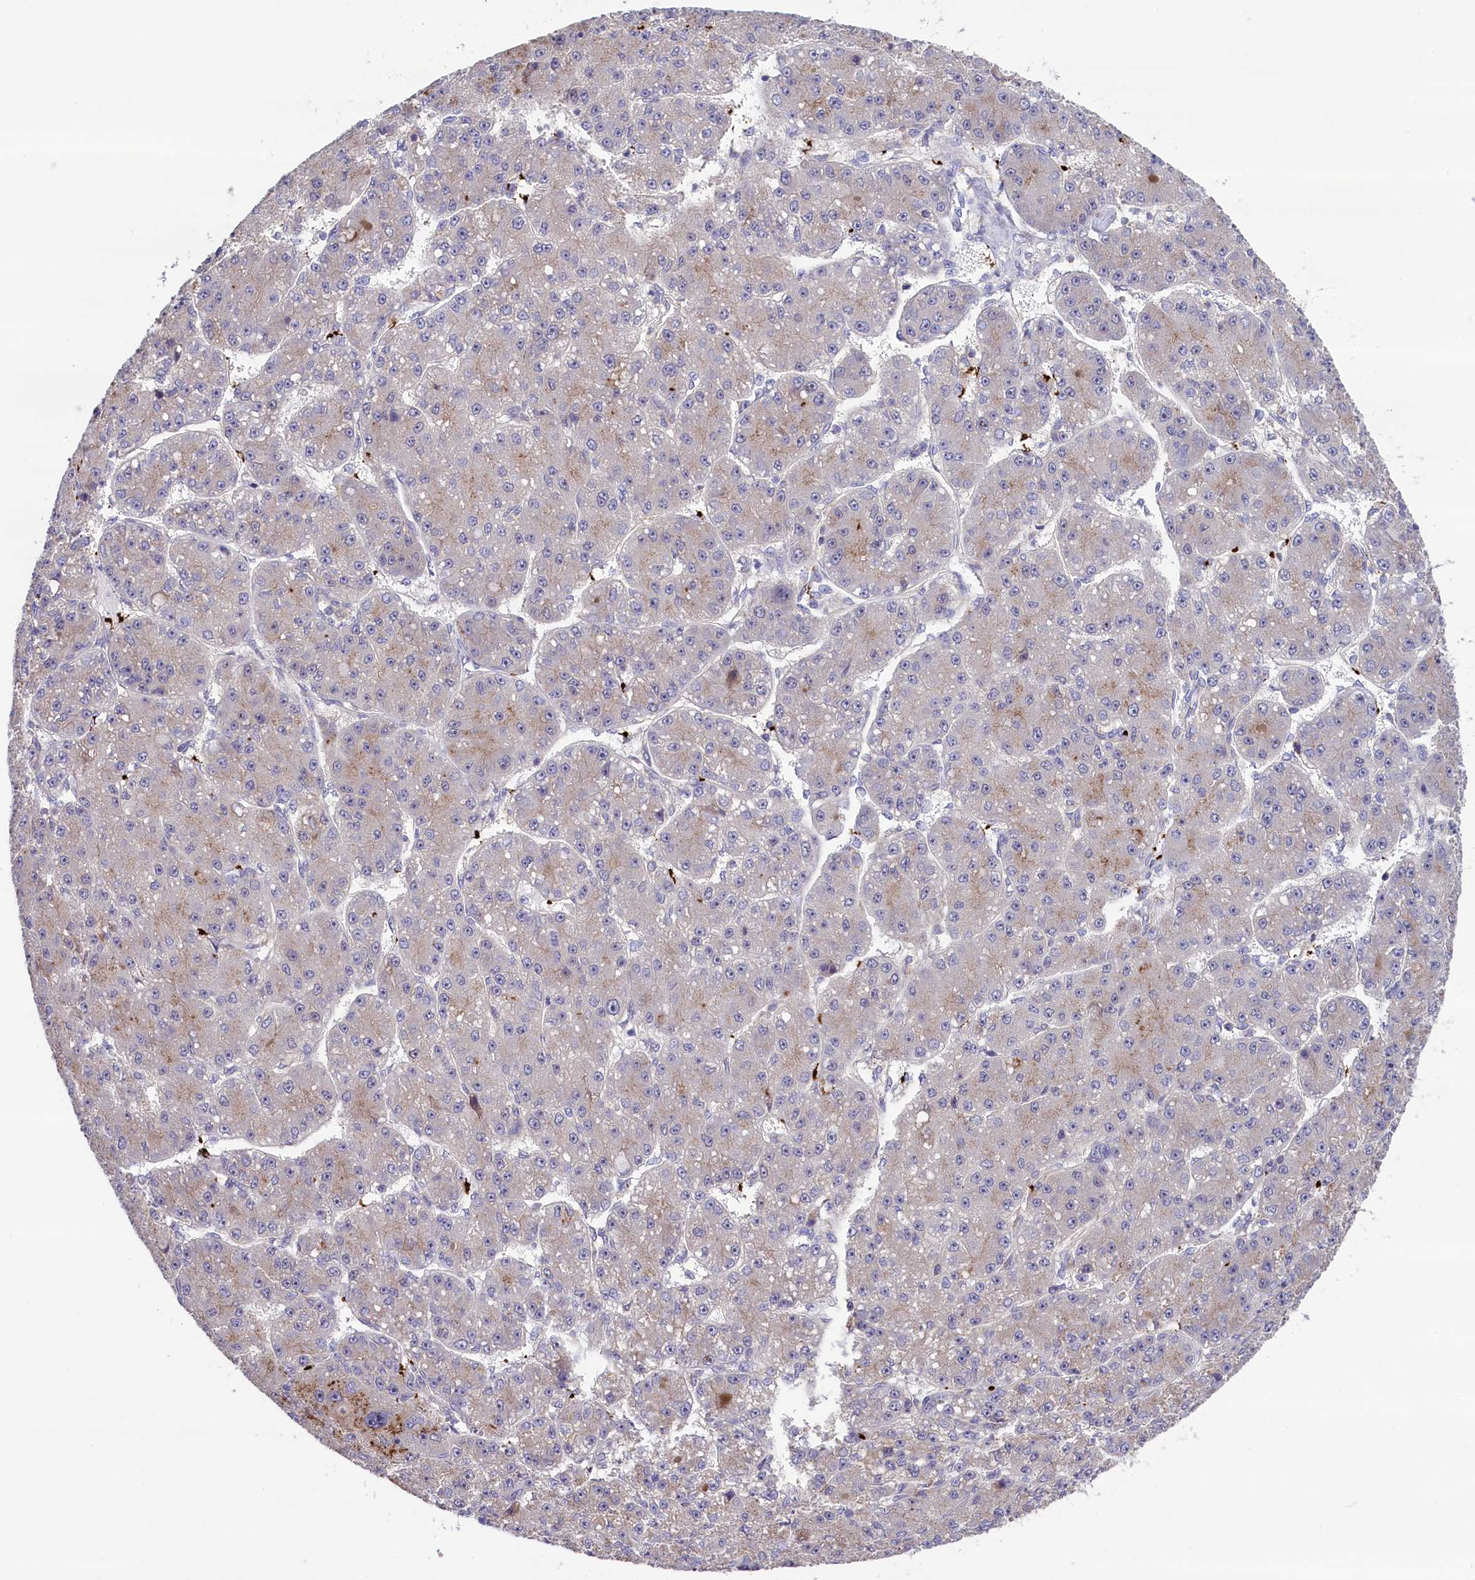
{"staining": {"intensity": "weak", "quantity": "<25%", "location": "cytoplasmic/membranous"}, "tissue": "liver cancer", "cell_type": "Tumor cells", "image_type": "cancer", "snomed": [{"axis": "morphology", "description": "Carcinoma, Hepatocellular, NOS"}, {"axis": "topography", "description": "Liver"}], "caption": "Tumor cells are negative for brown protein staining in liver cancer.", "gene": "HEATR3", "patient": {"sex": "male", "age": 67}}